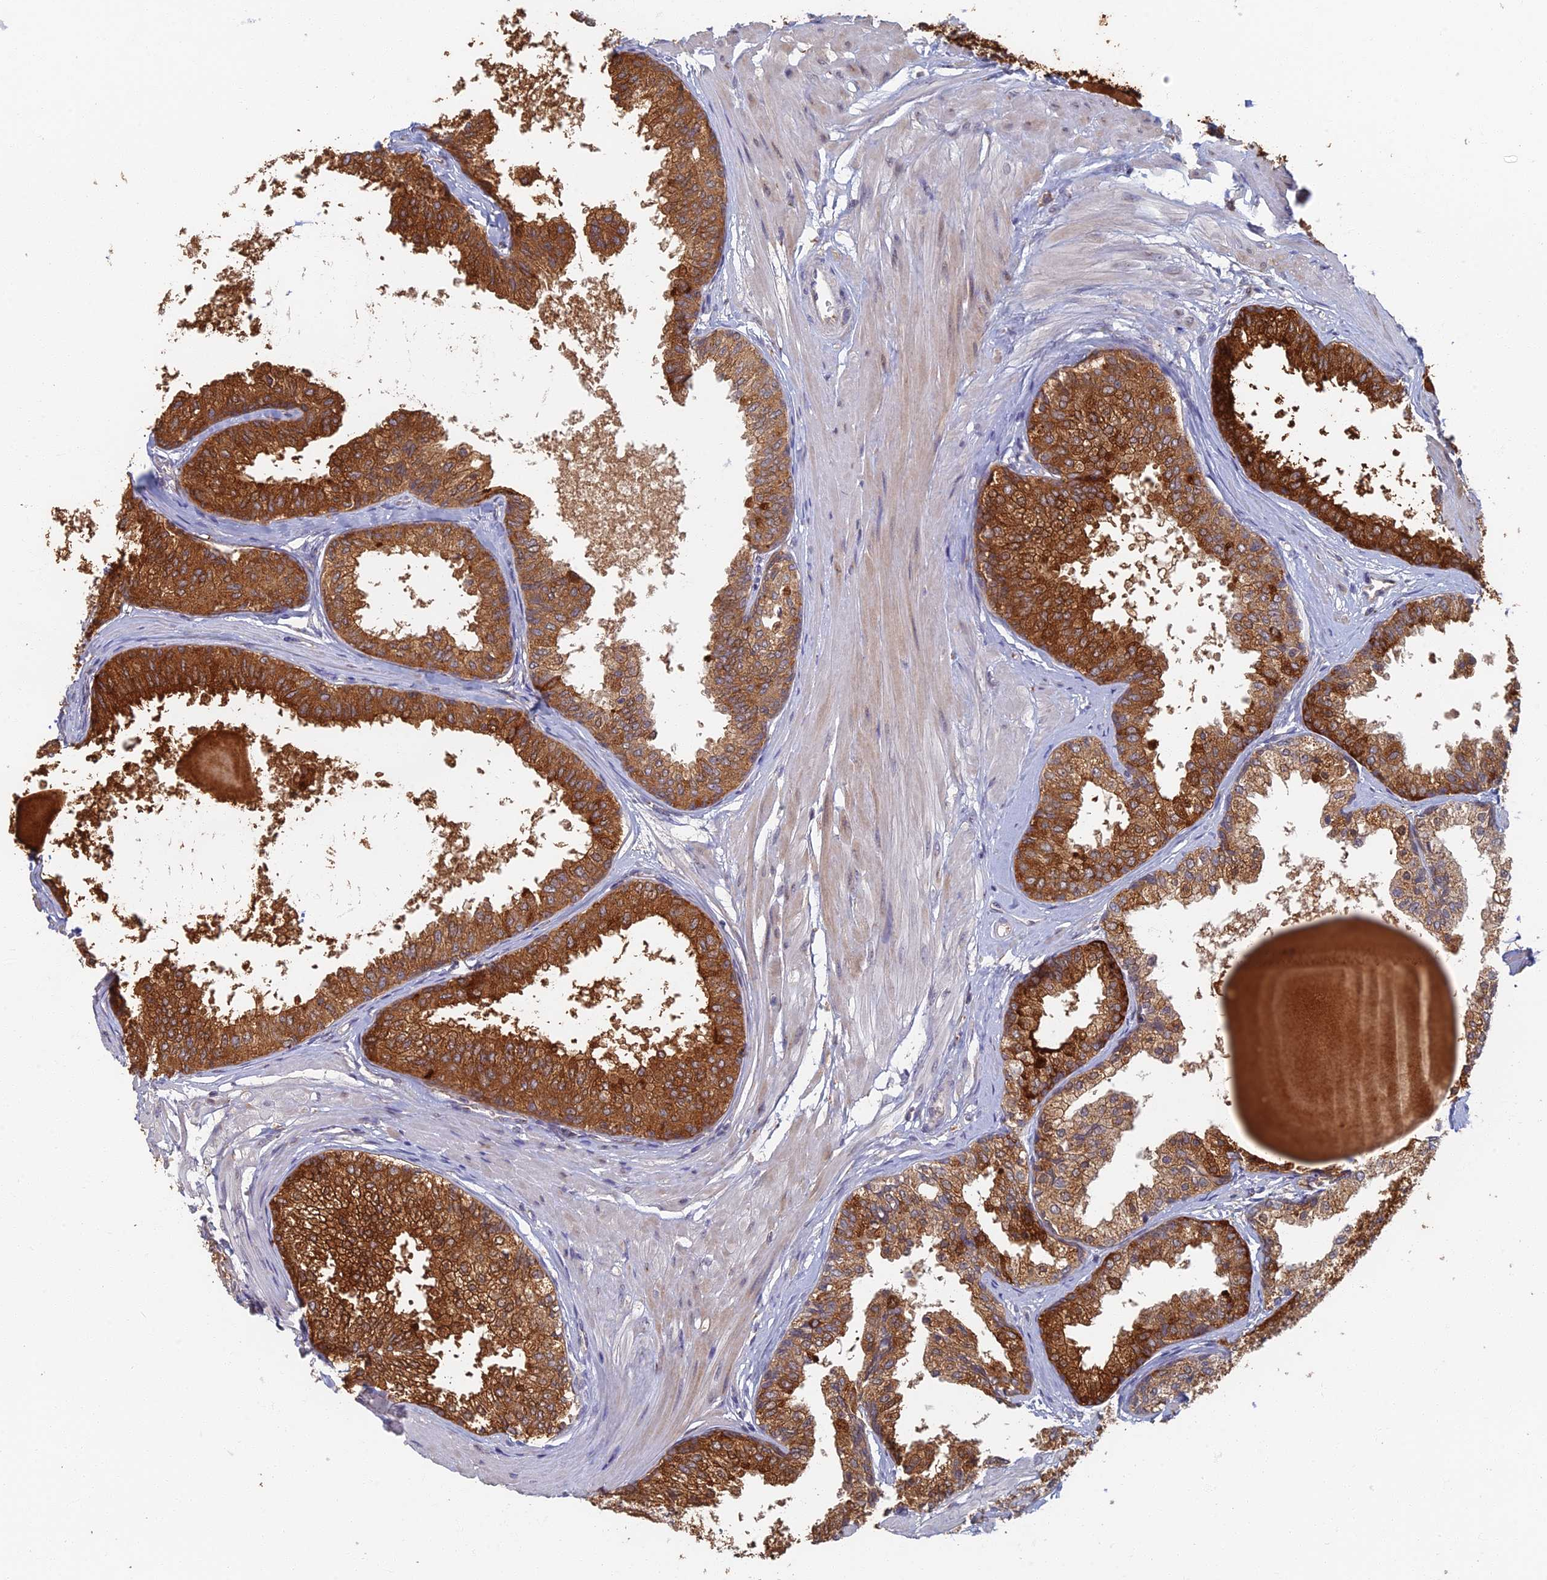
{"staining": {"intensity": "strong", "quantity": ">75%", "location": "cytoplasmic/membranous"}, "tissue": "prostate", "cell_type": "Glandular cells", "image_type": "normal", "snomed": [{"axis": "morphology", "description": "Normal tissue, NOS"}, {"axis": "topography", "description": "Prostate"}], "caption": "High-magnification brightfield microscopy of normal prostate stained with DAB (brown) and counterstained with hematoxylin (blue). glandular cells exhibit strong cytoplasmic/membranous expression is seen in approximately>75% of cells. Nuclei are stained in blue.", "gene": "GPATCH1", "patient": {"sex": "male", "age": 48}}